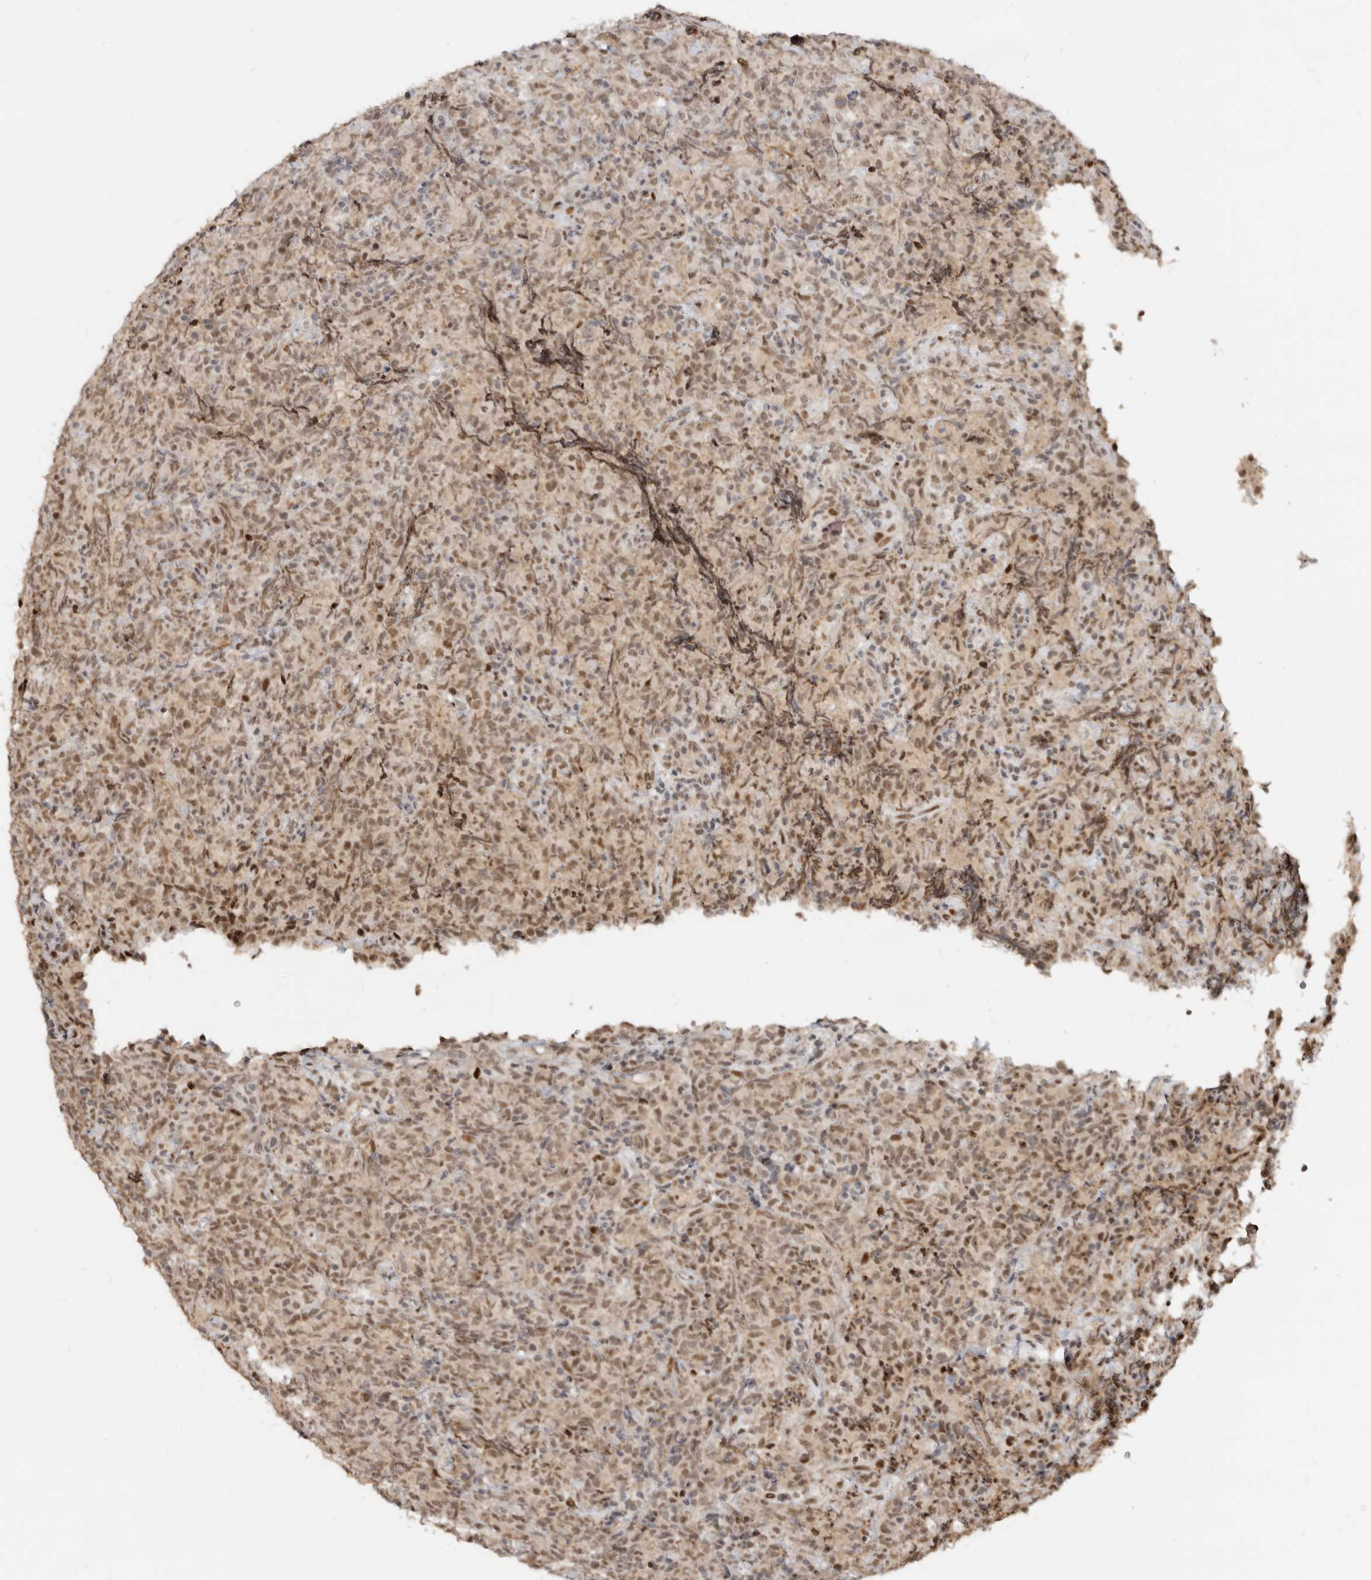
{"staining": {"intensity": "moderate", "quantity": ">75%", "location": "nuclear"}, "tissue": "lymphoma", "cell_type": "Tumor cells", "image_type": "cancer", "snomed": [{"axis": "morphology", "description": "Malignant lymphoma, non-Hodgkin's type, High grade"}, {"axis": "topography", "description": "Tonsil"}], "caption": "Malignant lymphoma, non-Hodgkin's type (high-grade) stained for a protein (brown) reveals moderate nuclear positive positivity in about >75% of tumor cells.", "gene": "GPBP1L1", "patient": {"sex": "female", "age": 36}}